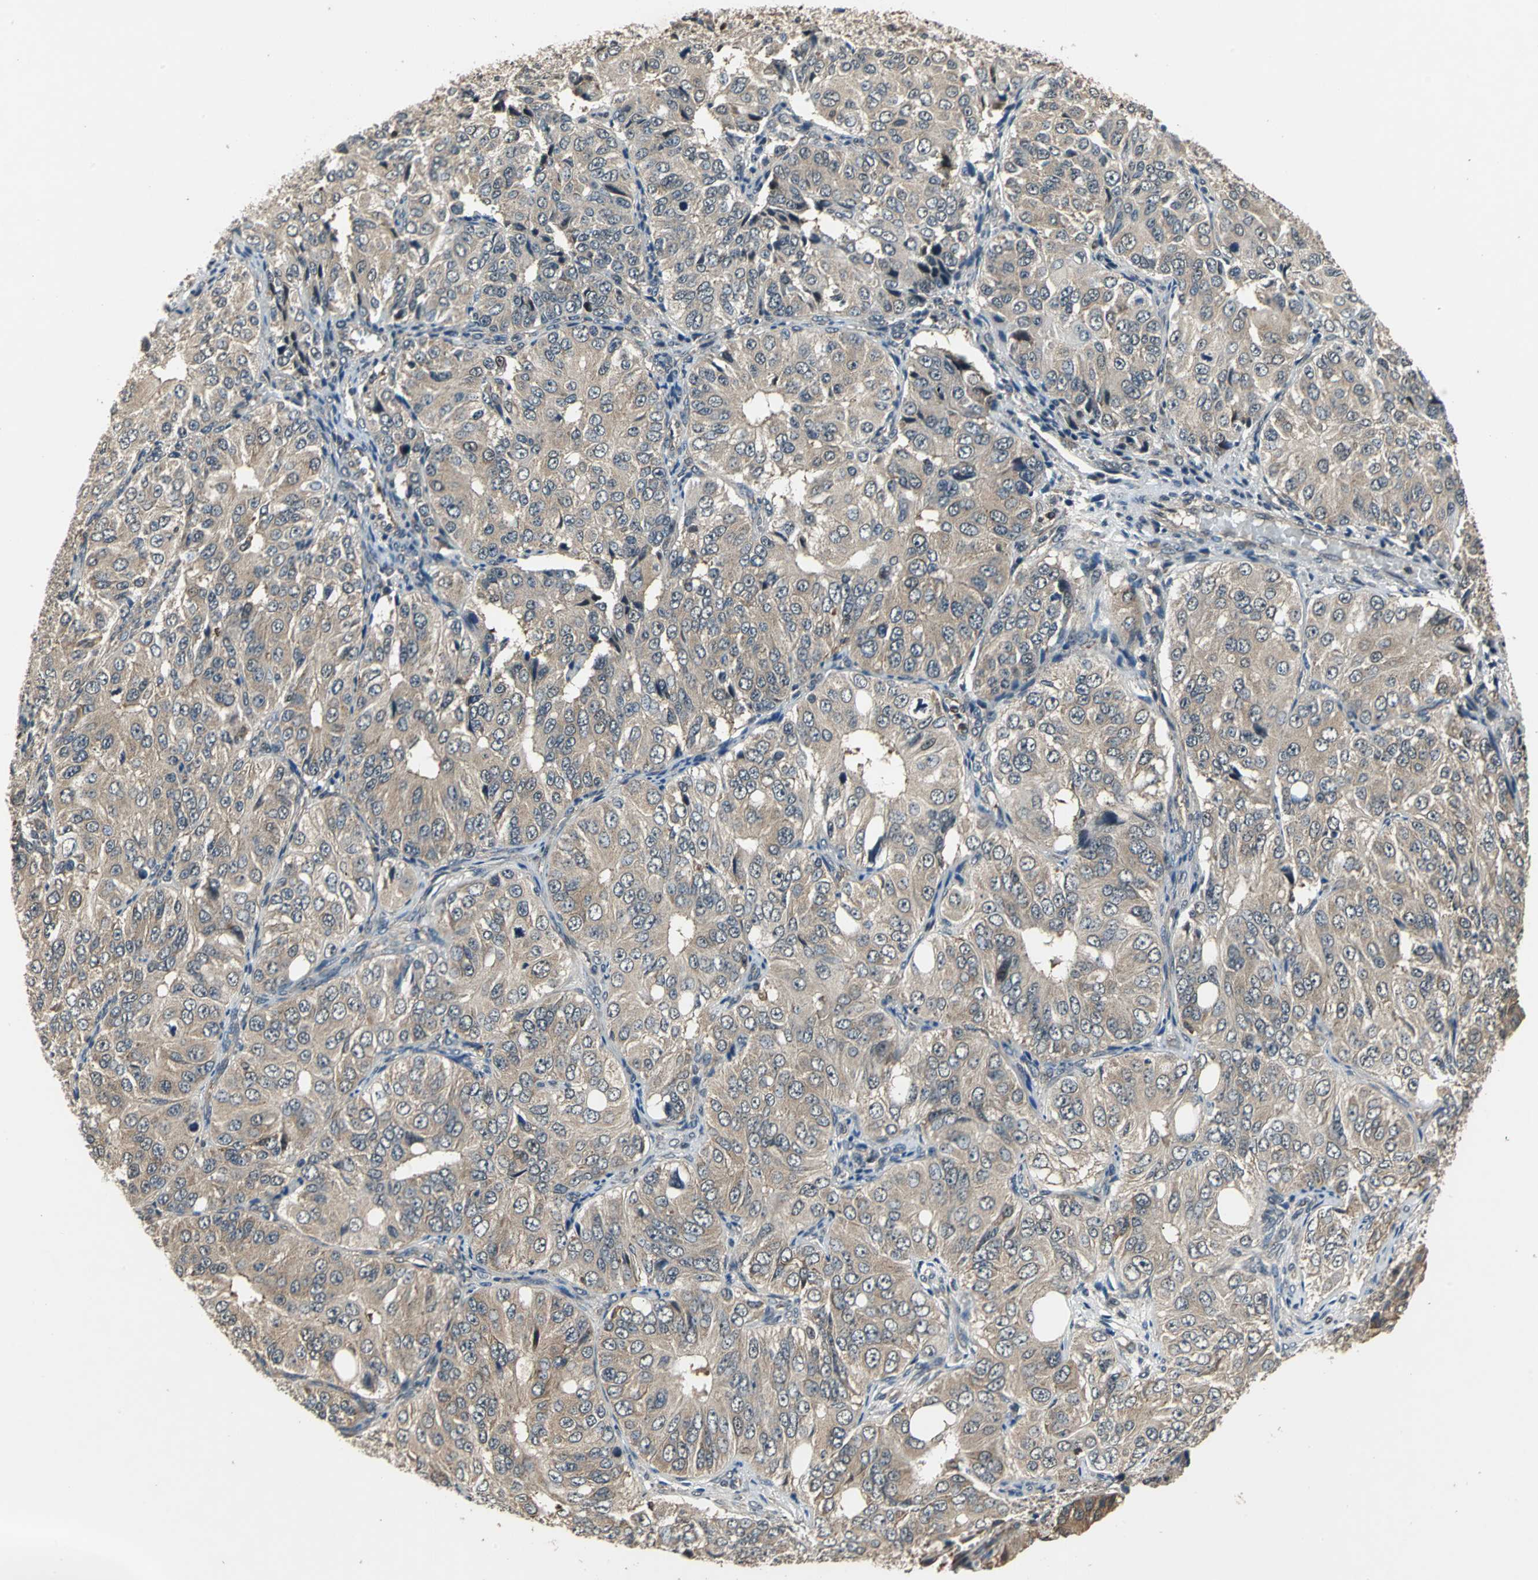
{"staining": {"intensity": "weak", "quantity": ">75%", "location": "cytoplasmic/membranous"}, "tissue": "ovarian cancer", "cell_type": "Tumor cells", "image_type": "cancer", "snomed": [{"axis": "morphology", "description": "Carcinoma, endometroid"}, {"axis": "topography", "description": "Ovary"}], "caption": "This is an image of IHC staining of ovarian cancer (endometroid carcinoma), which shows weak positivity in the cytoplasmic/membranous of tumor cells.", "gene": "EIF2B2", "patient": {"sex": "female", "age": 51}}